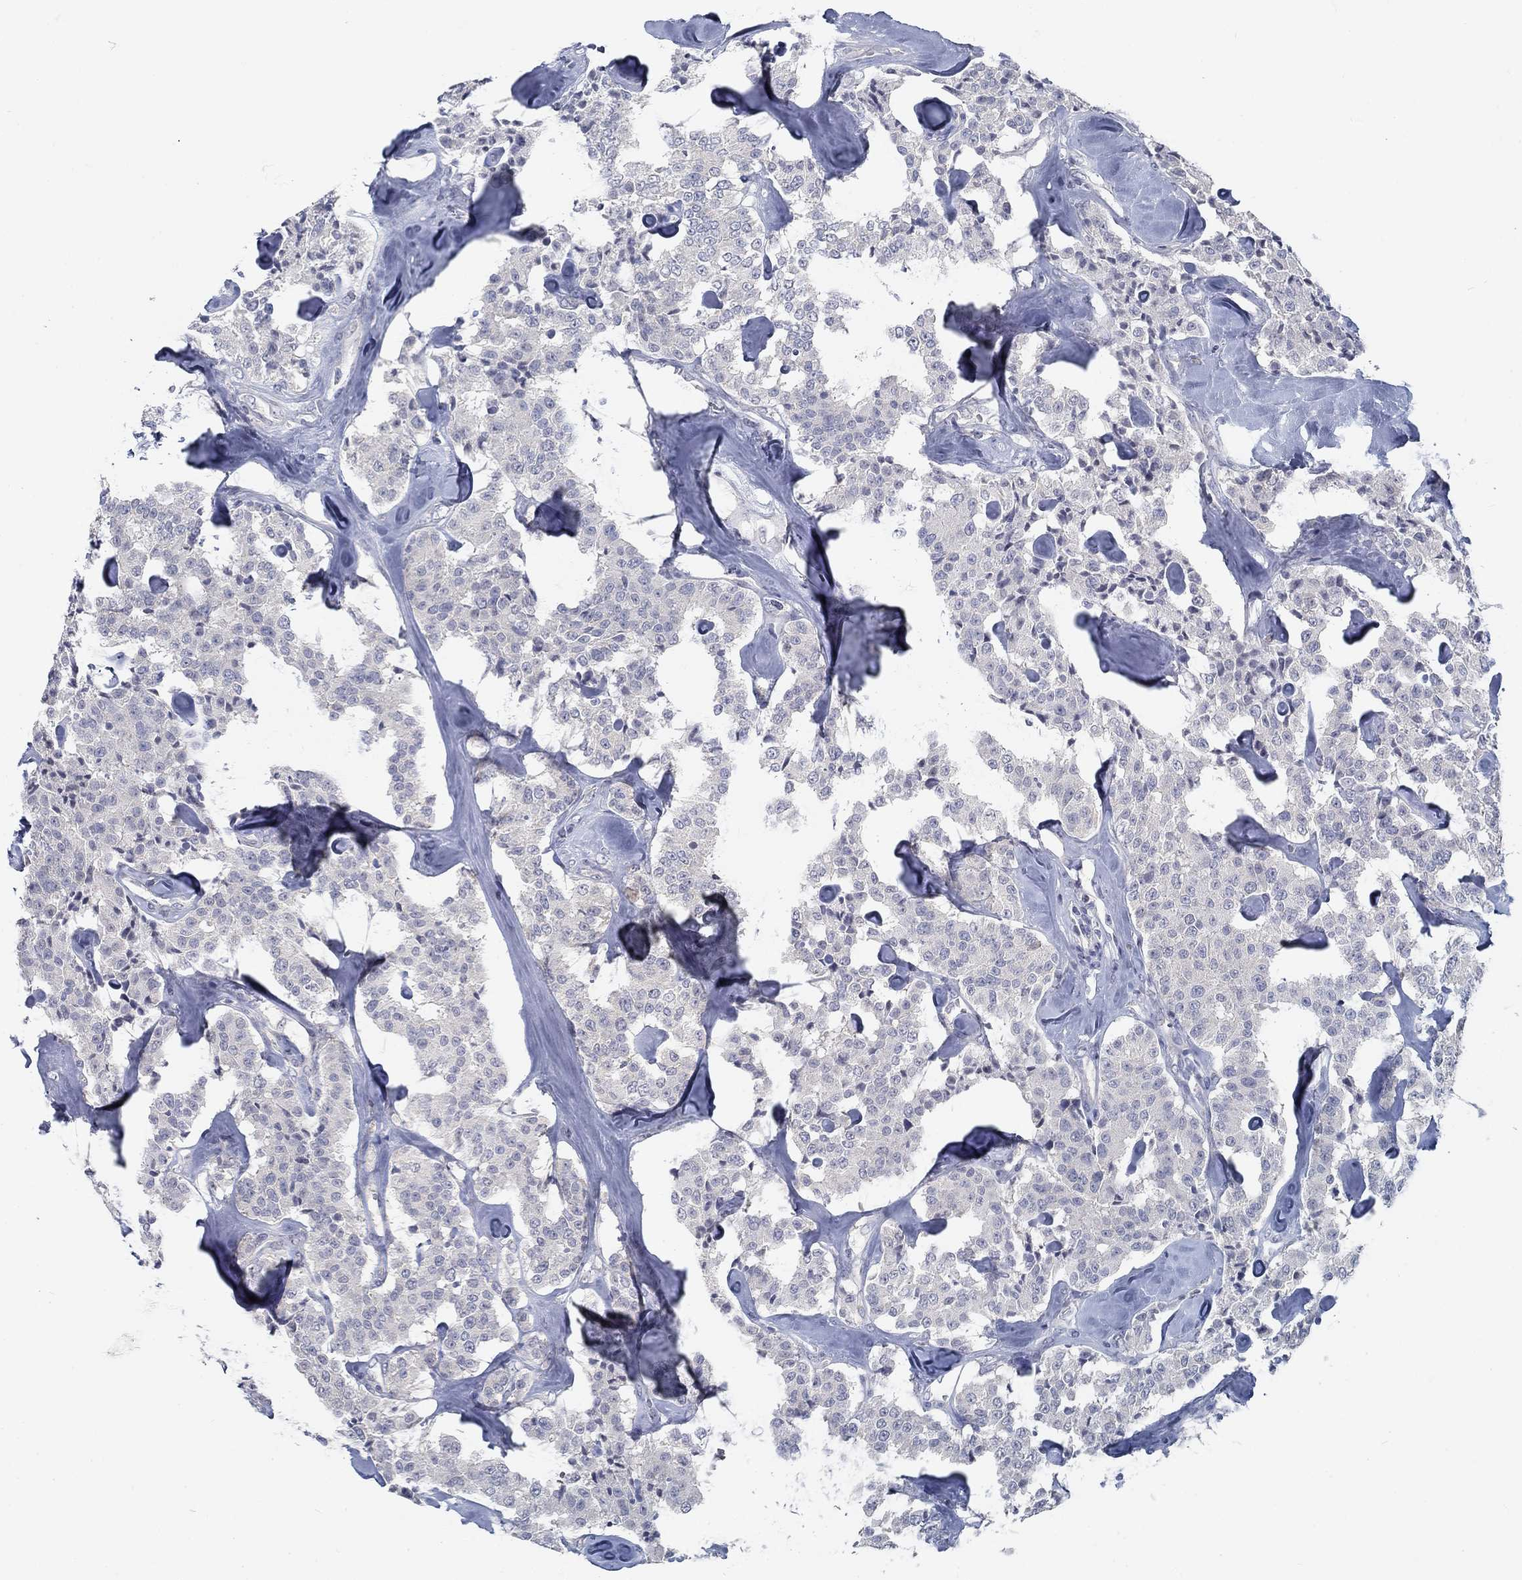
{"staining": {"intensity": "negative", "quantity": "none", "location": "none"}, "tissue": "carcinoid", "cell_type": "Tumor cells", "image_type": "cancer", "snomed": [{"axis": "morphology", "description": "Carcinoid, malignant, NOS"}, {"axis": "topography", "description": "Pancreas"}], "caption": "The micrograph displays no significant staining in tumor cells of carcinoid.", "gene": "ATP1A3", "patient": {"sex": "male", "age": 41}}